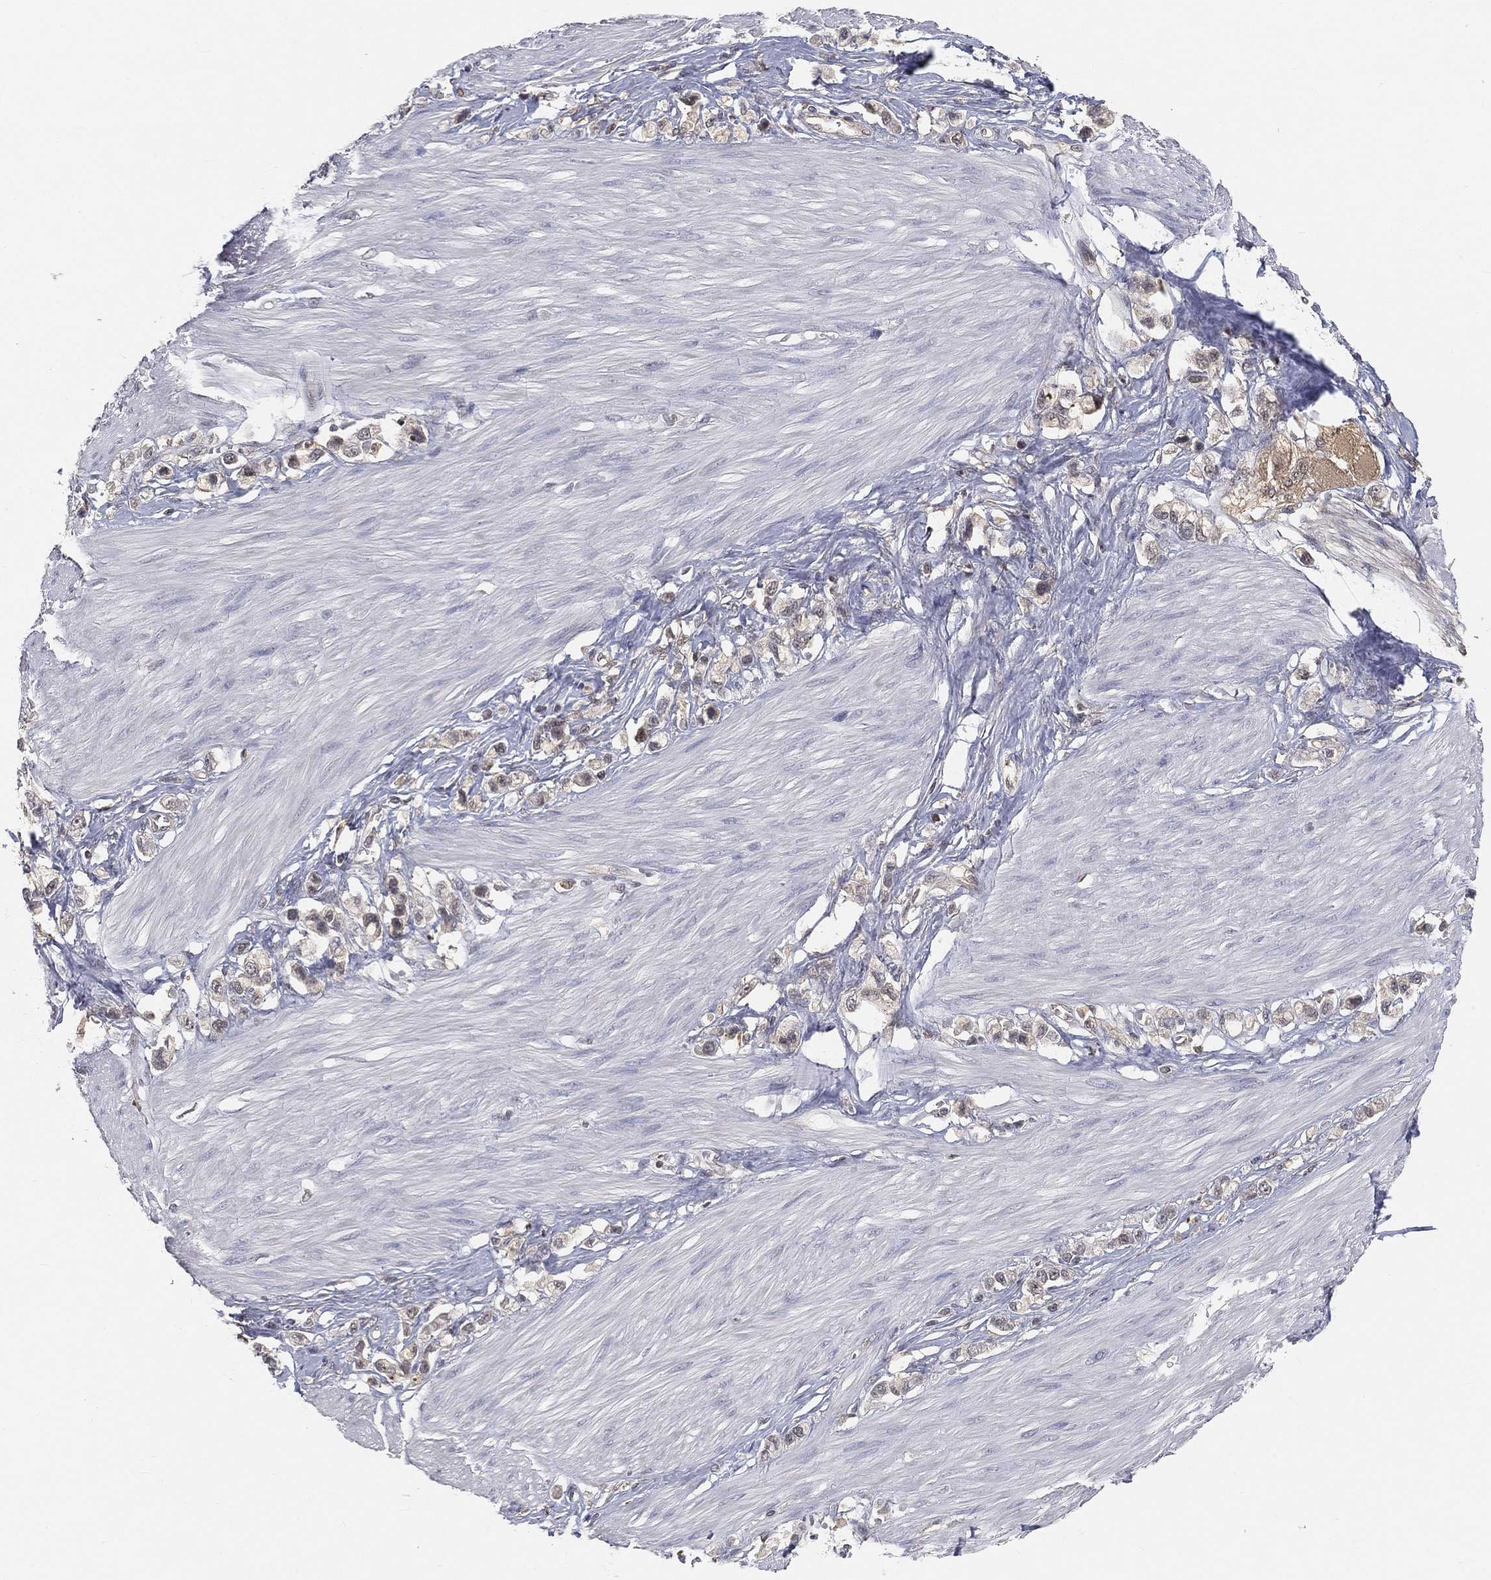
{"staining": {"intensity": "weak", "quantity": "<25%", "location": "cytoplasmic/membranous"}, "tissue": "stomach cancer", "cell_type": "Tumor cells", "image_type": "cancer", "snomed": [{"axis": "morphology", "description": "Normal tissue, NOS"}, {"axis": "morphology", "description": "Adenocarcinoma, NOS"}, {"axis": "morphology", "description": "Adenocarcinoma, High grade"}, {"axis": "topography", "description": "Stomach, upper"}, {"axis": "topography", "description": "Stomach"}], "caption": "Immunohistochemistry photomicrograph of neoplastic tissue: human high-grade adenocarcinoma (stomach) stained with DAB (3,3'-diaminobenzidine) displays no significant protein positivity in tumor cells. (Brightfield microscopy of DAB immunohistochemistry at high magnification).", "gene": "MAPK1", "patient": {"sex": "female", "age": 65}}